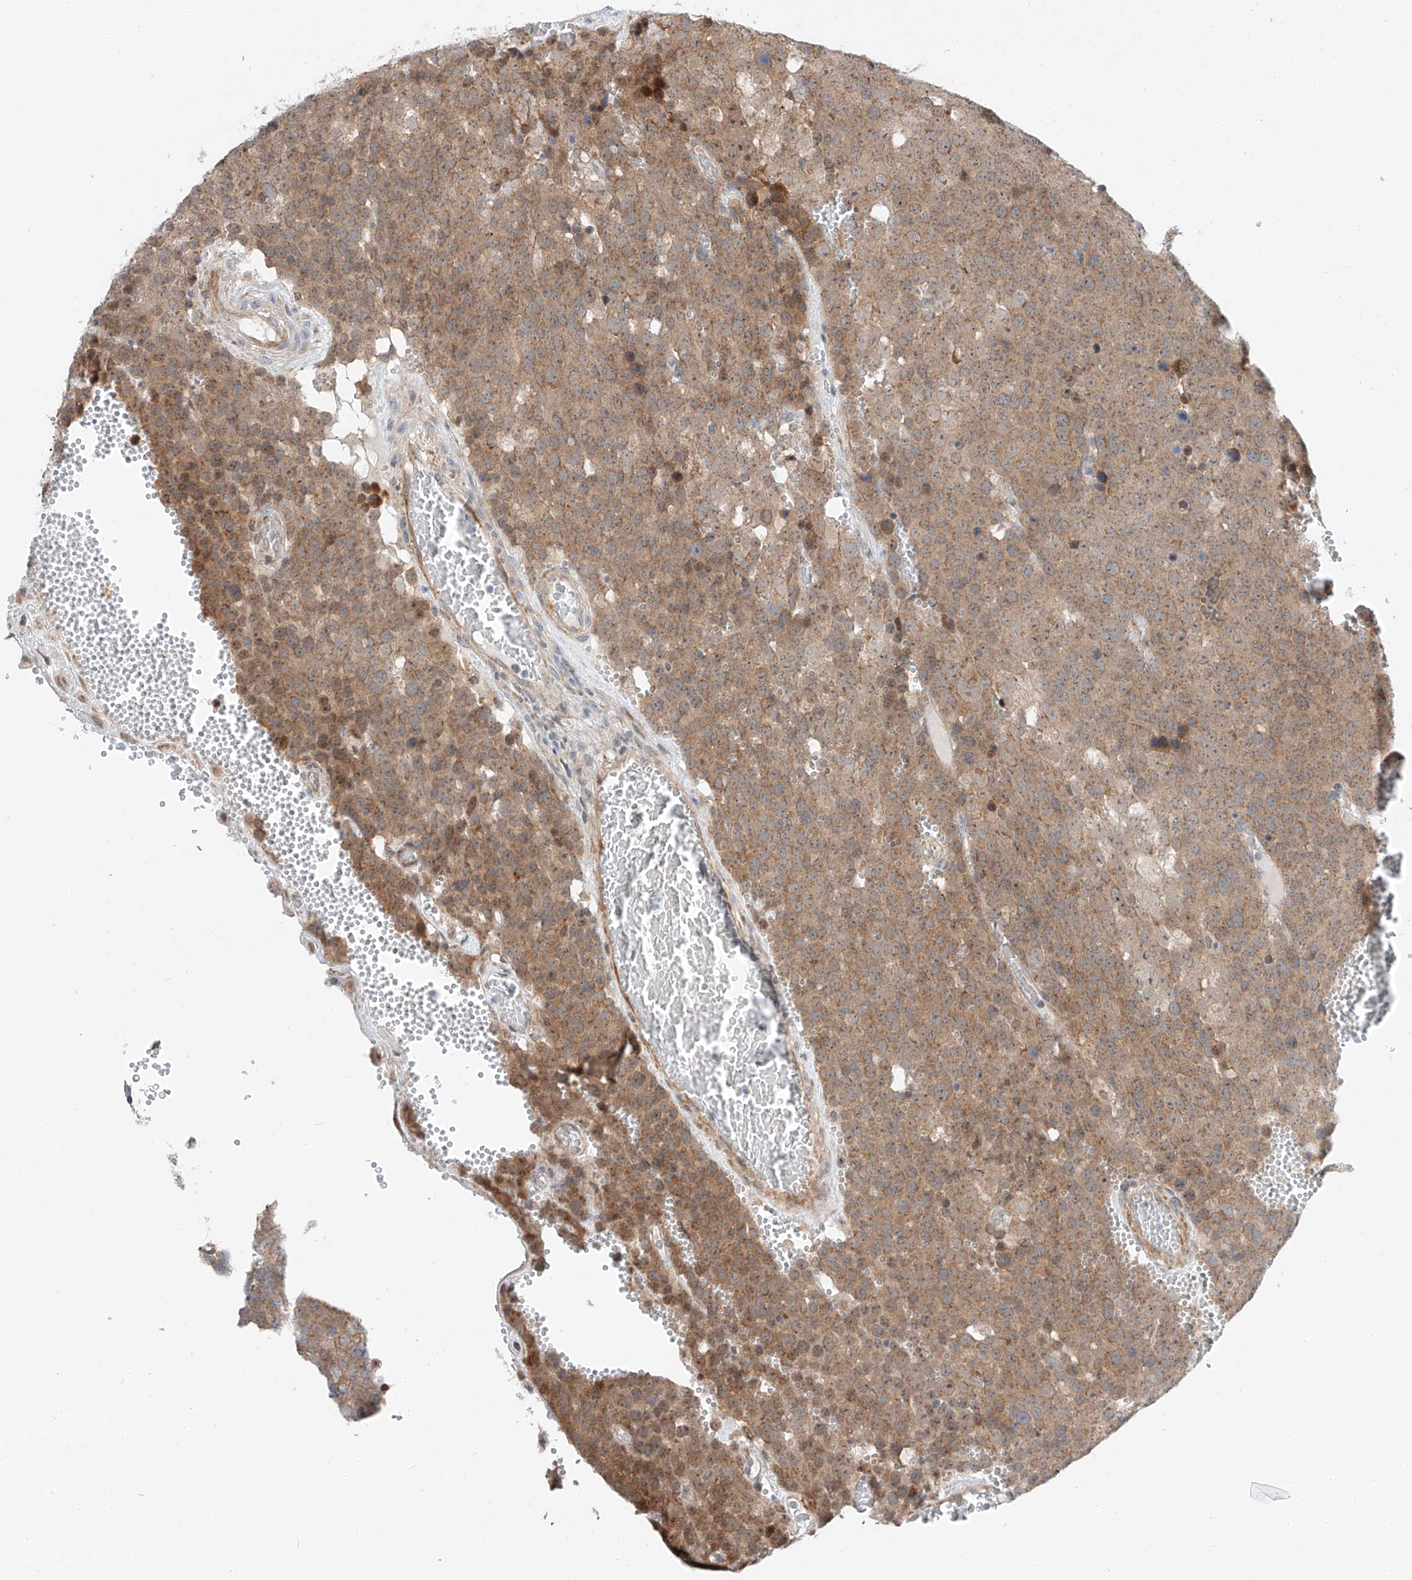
{"staining": {"intensity": "moderate", "quantity": ">75%", "location": "cytoplasmic/membranous"}, "tissue": "testis cancer", "cell_type": "Tumor cells", "image_type": "cancer", "snomed": [{"axis": "morphology", "description": "Seminoma, NOS"}, {"axis": "topography", "description": "Testis"}], "caption": "There is medium levels of moderate cytoplasmic/membranous staining in tumor cells of seminoma (testis), as demonstrated by immunohistochemical staining (brown color).", "gene": "CLDND1", "patient": {"sex": "male", "age": 71}}